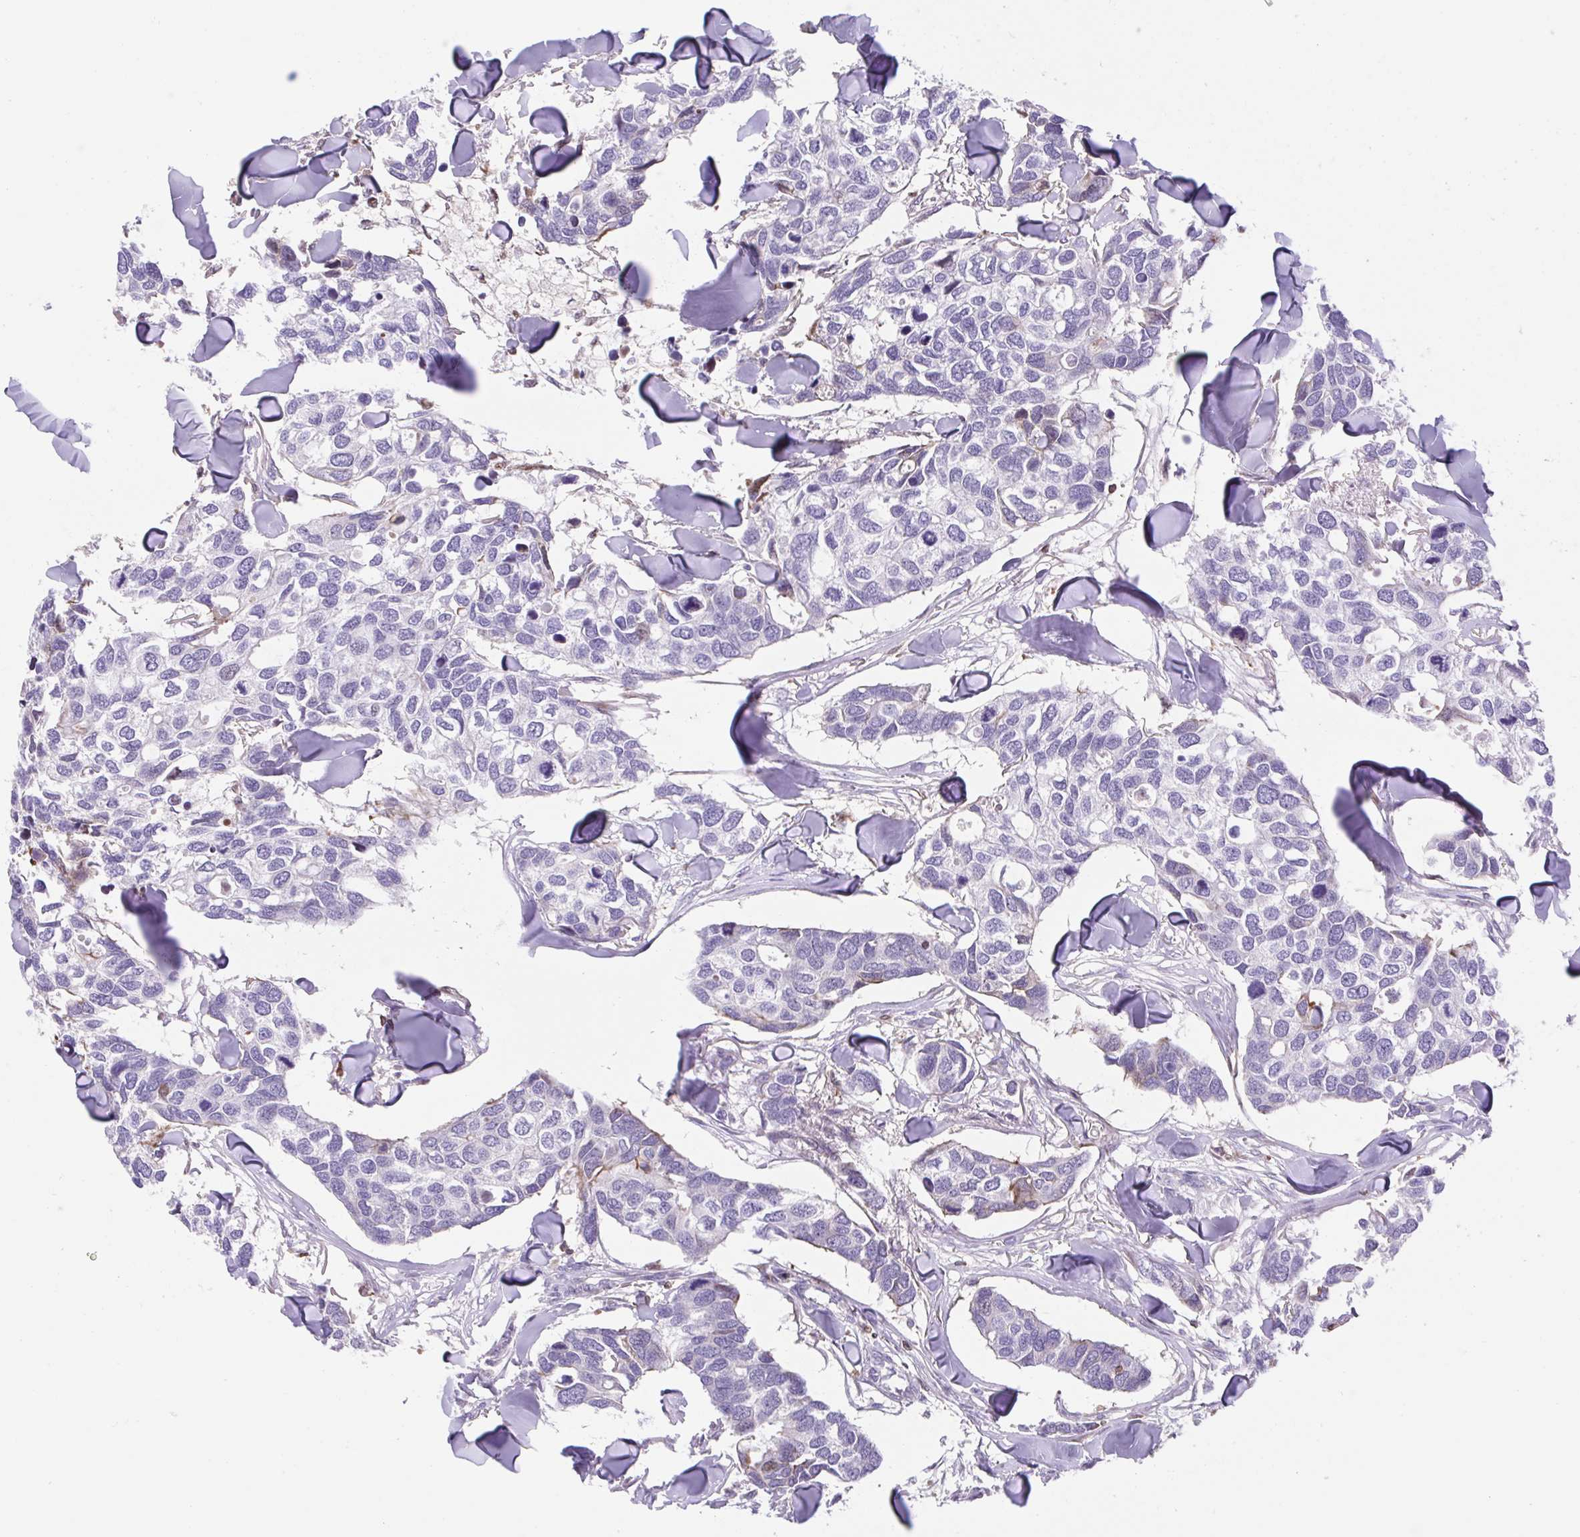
{"staining": {"intensity": "negative", "quantity": "none", "location": "none"}, "tissue": "breast cancer", "cell_type": "Tumor cells", "image_type": "cancer", "snomed": [{"axis": "morphology", "description": "Duct carcinoma"}, {"axis": "topography", "description": "Breast"}], "caption": "Micrograph shows no protein expression in tumor cells of invasive ductal carcinoma (breast) tissue. The staining was performed using DAB to visualize the protein expression in brown, while the nuclei were stained in blue with hematoxylin (Magnification: 20x).", "gene": "TPRG1", "patient": {"sex": "female", "age": 83}}